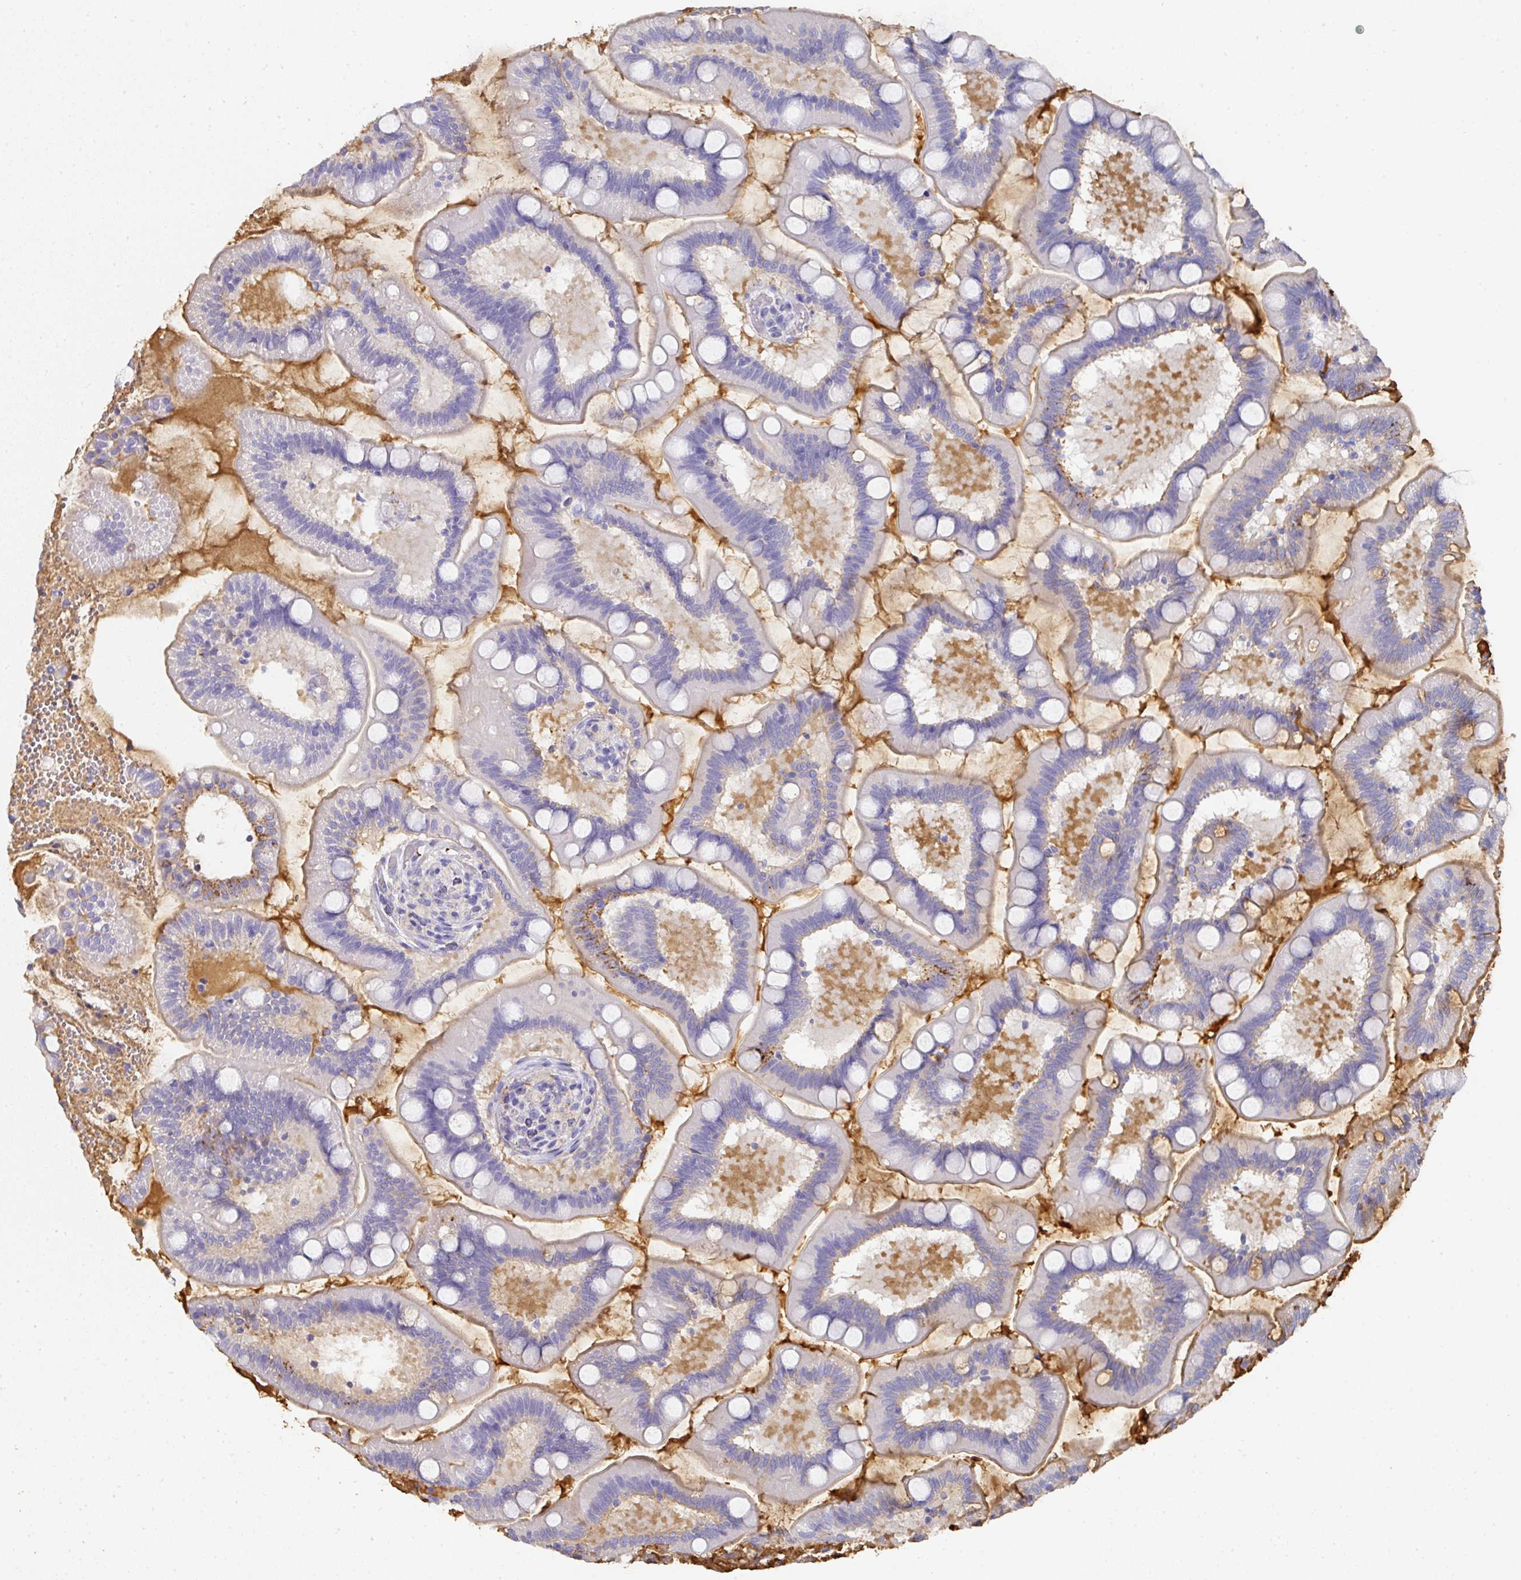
{"staining": {"intensity": "negative", "quantity": "none", "location": "none"}, "tissue": "small intestine", "cell_type": "Glandular cells", "image_type": "normal", "snomed": [{"axis": "morphology", "description": "Normal tissue, NOS"}, {"axis": "topography", "description": "Small intestine"}], "caption": "IHC micrograph of benign small intestine: small intestine stained with DAB (3,3'-diaminobenzidine) reveals no significant protein expression in glandular cells. (Brightfield microscopy of DAB (3,3'-diaminobenzidine) immunohistochemistry at high magnification).", "gene": "ALB", "patient": {"sex": "female", "age": 64}}